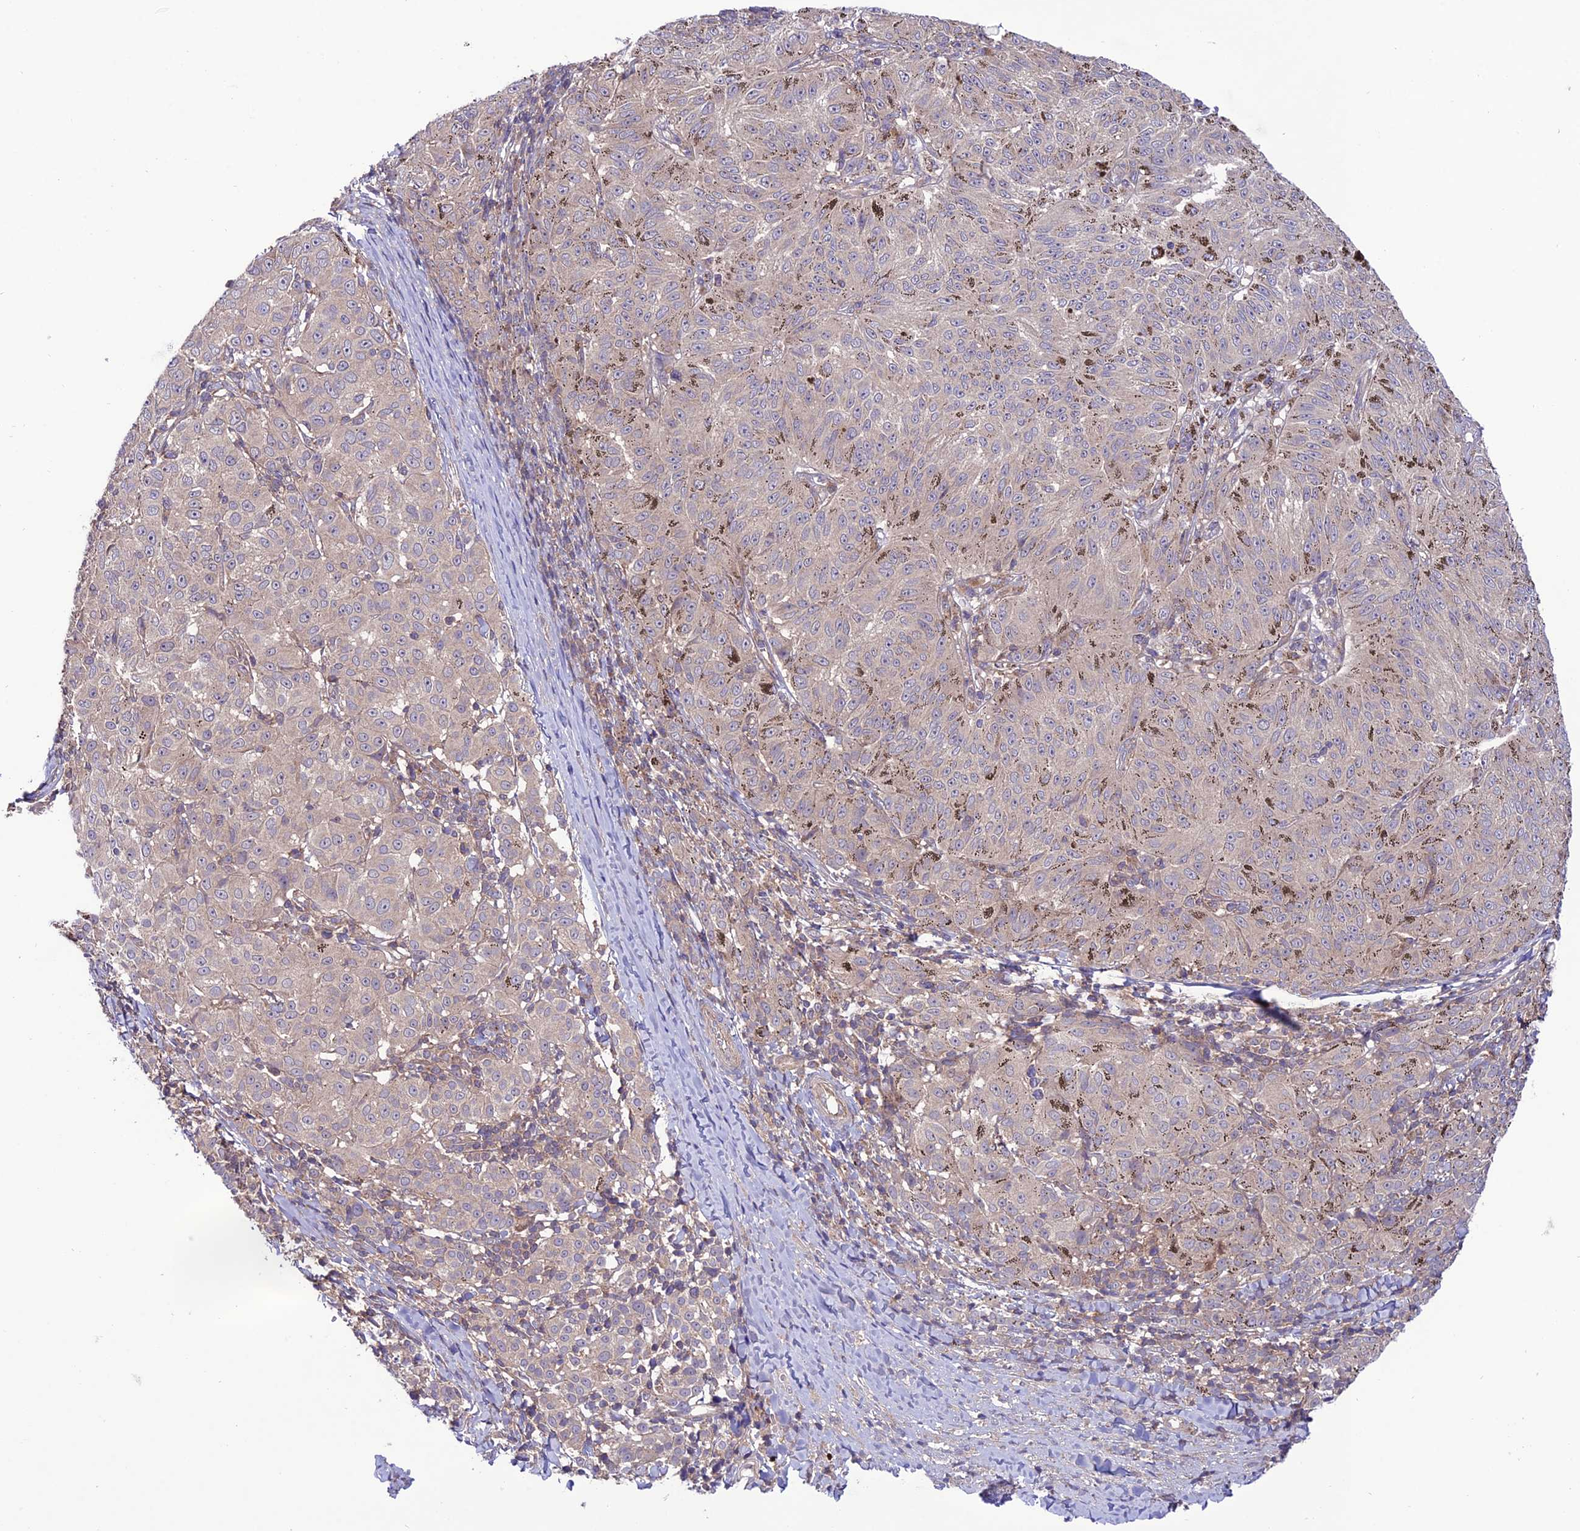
{"staining": {"intensity": "negative", "quantity": "none", "location": "none"}, "tissue": "melanoma", "cell_type": "Tumor cells", "image_type": "cancer", "snomed": [{"axis": "morphology", "description": "Malignant melanoma, NOS"}, {"axis": "topography", "description": "Skin"}], "caption": "DAB immunohistochemical staining of human melanoma reveals no significant staining in tumor cells.", "gene": "PPIL3", "patient": {"sex": "female", "age": 72}}